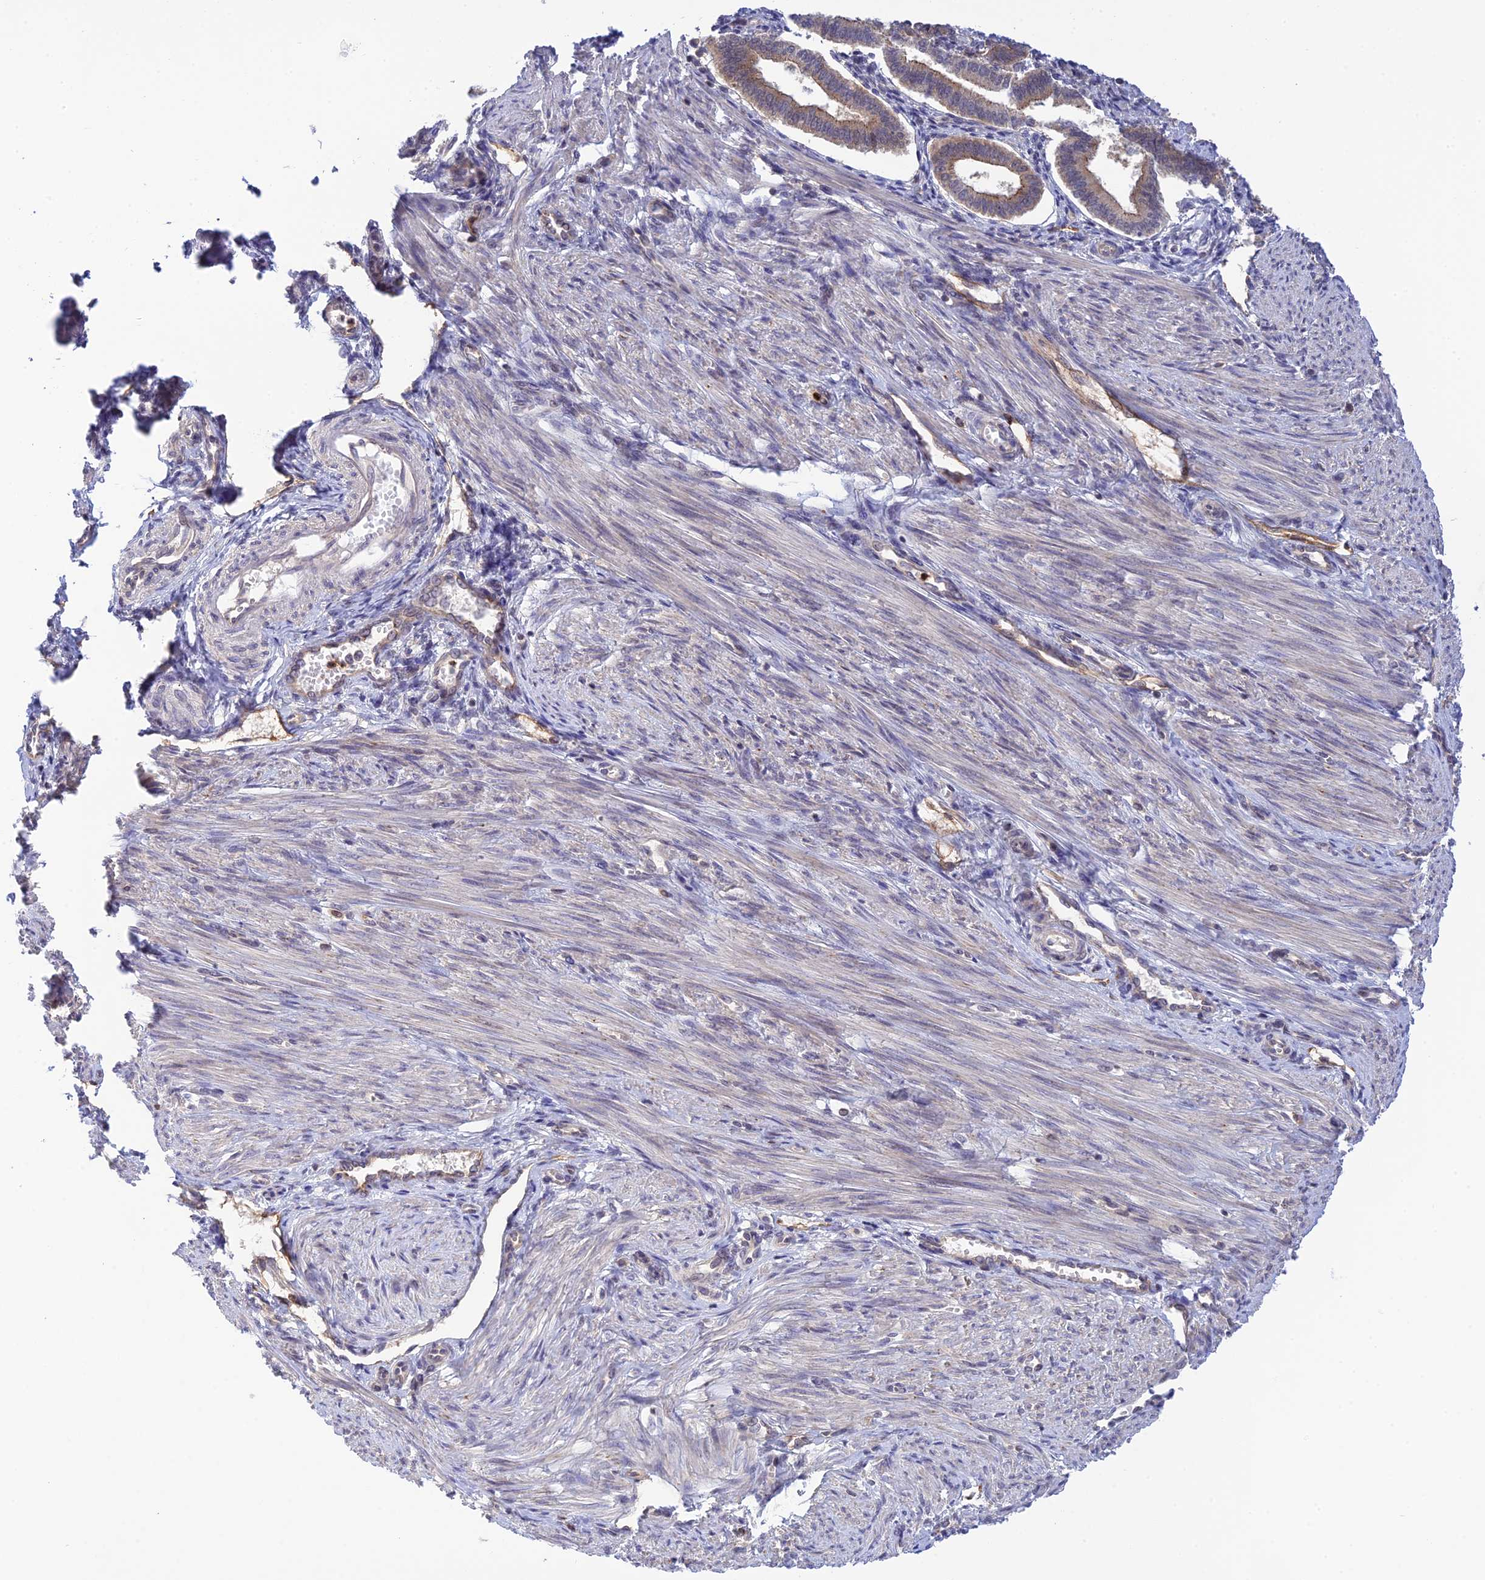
{"staining": {"intensity": "moderate", "quantity": "<25%", "location": "nuclear"}, "tissue": "endometrium", "cell_type": "Cells in endometrial stroma", "image_type": "normal", "snomed": [{"axis": "morphology", "description": "Normal tissue, NOS"}, {"axis": "topography", "description": "Endometrium"}], "caption": "Approximately <25% of cells in endometrial stroma in benign endometrium show moderate nuclear protein staining as visualized by brown immunohistochemical staining.", "gene": "TCEA1", "patient": {"sex": "female", "age": 24}}